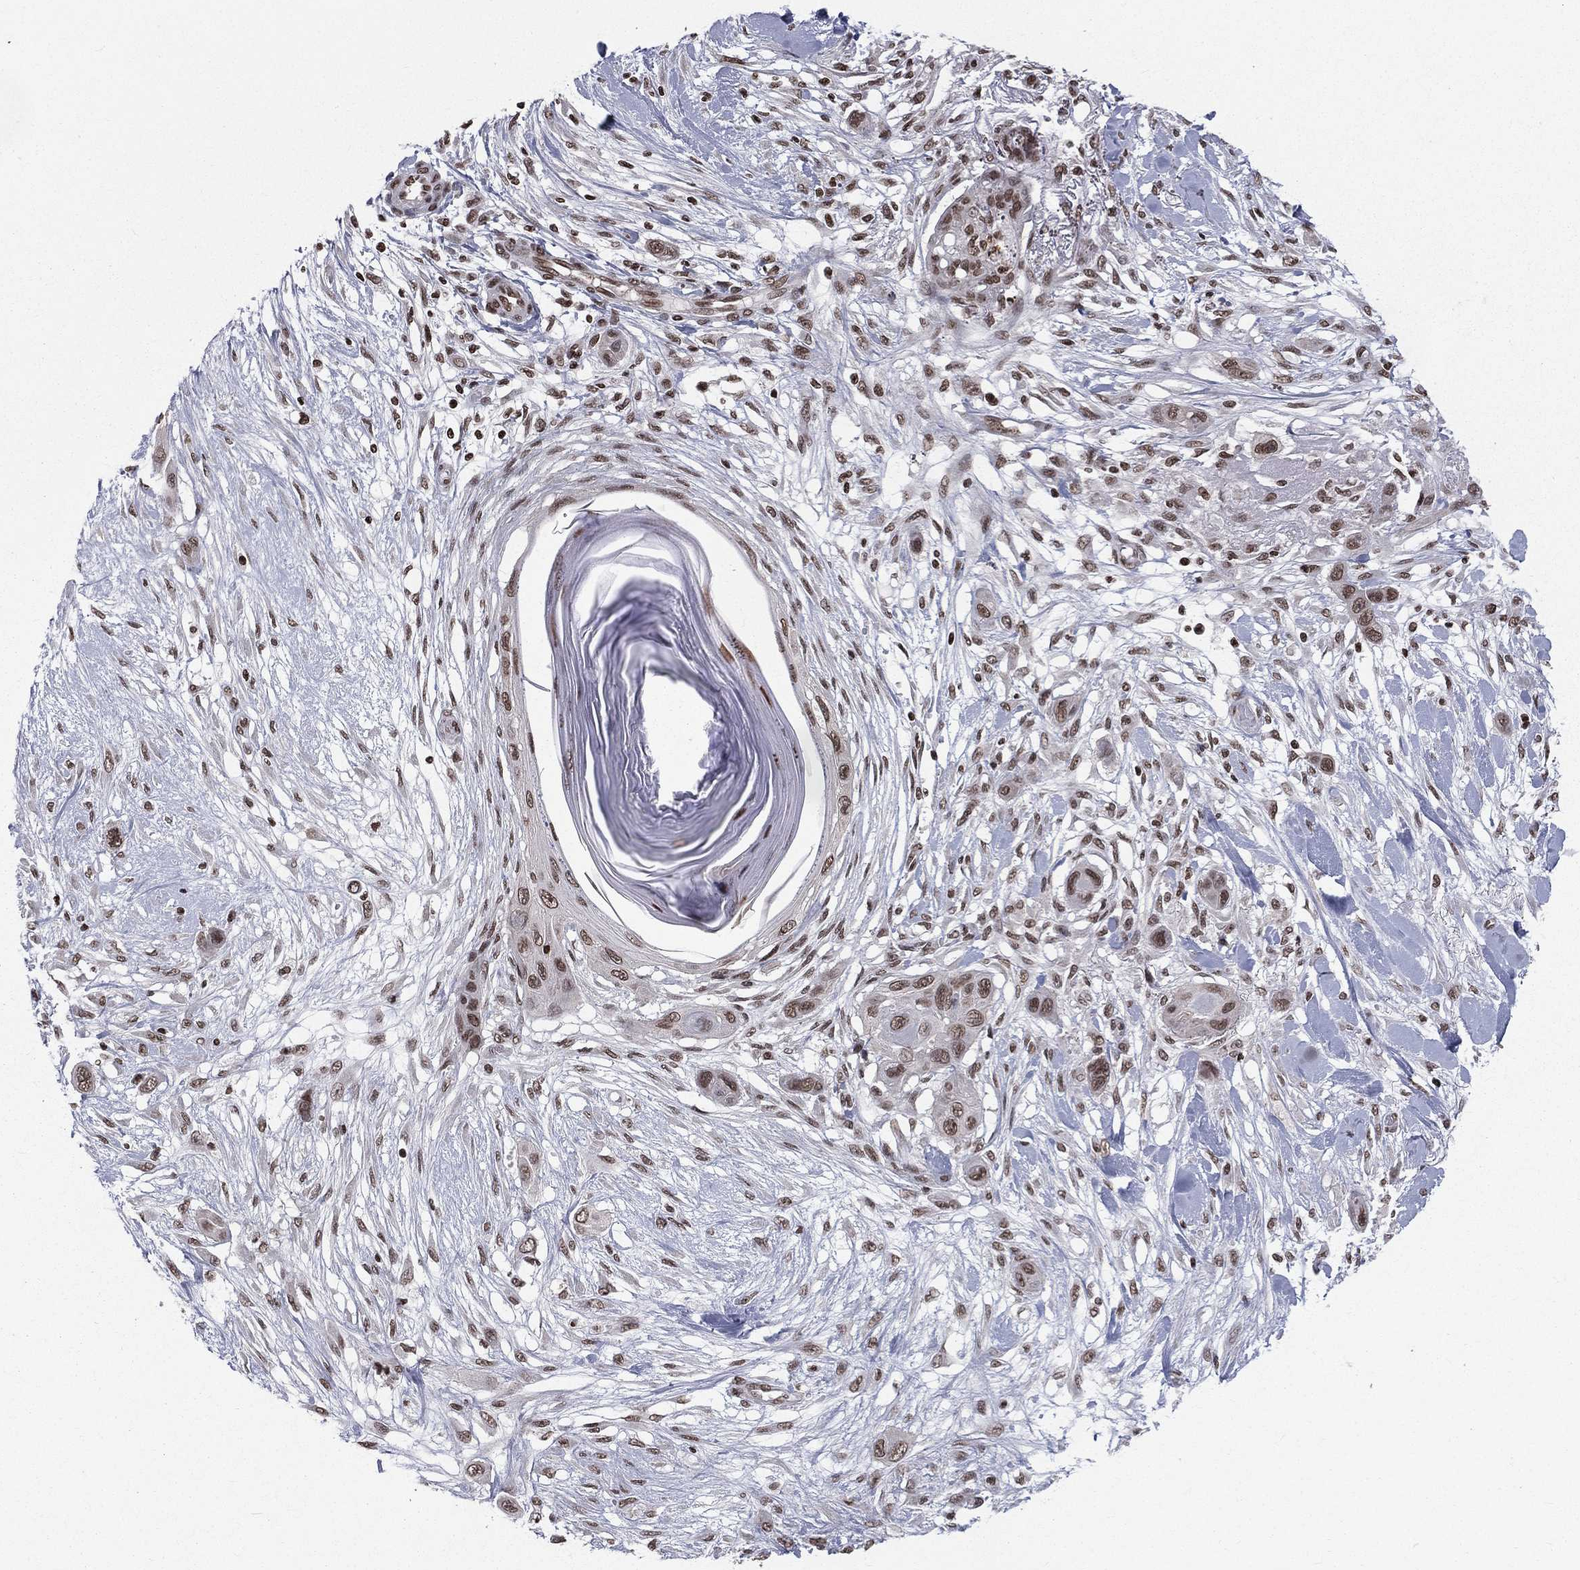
{"staining": {"intensity": "moderate", "quantity": ">75%", "location": "nuclear"}, "tissue": "skin cancer", "cell_type": "Tumor cells", "image_type": "cancer", "snomed": [{"axis": "morphology", "description": "Squamous cell carcinoma, NOS"}, {"axis": "topography", "description": "Skin"}], "caption": "Immunohistochemical staining of human skin cancer (squamous cell carcinoma) demonstrates moderate nuclear protein positivity in approximately >75% of tumor cells.", "gene": "RFX7", "patient": {"sex": "male", "age": 79}}